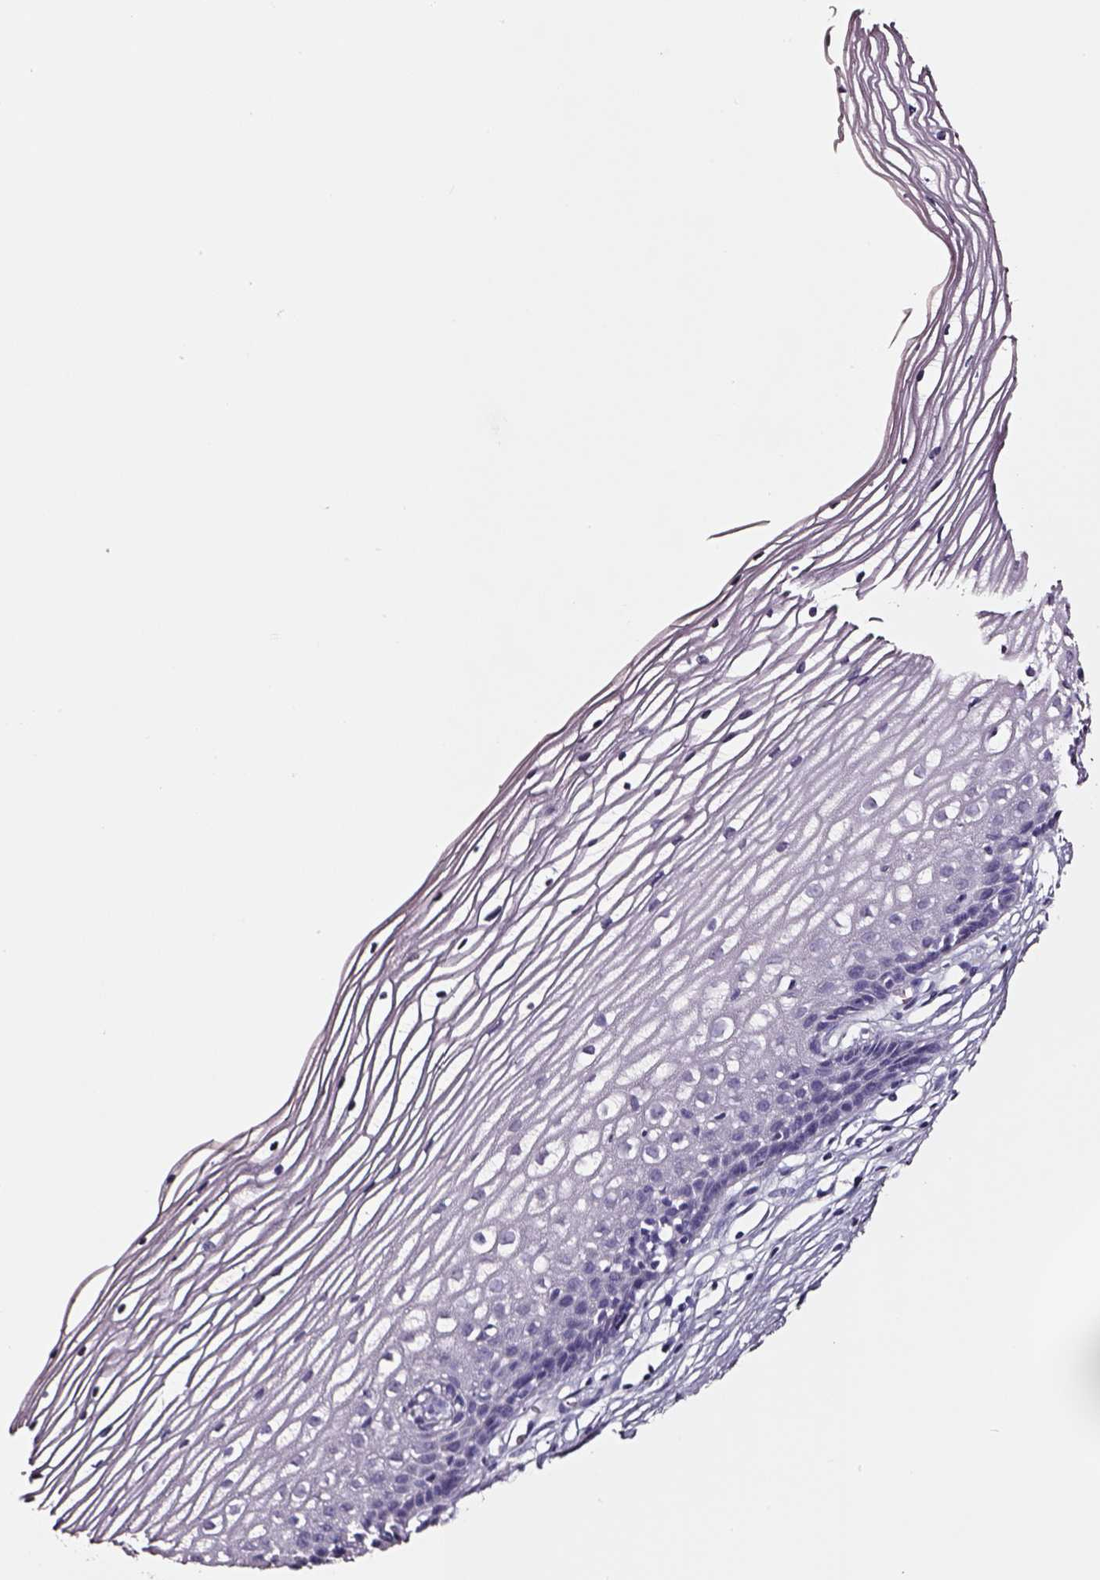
{"staining": {"intensity": "negative", "quantity": "none", "location": "none"}, "tissue": "cervix", "cell_type": "Glandular cells", "image_type": "normal", "snomed": [{"axis": "morphology", "description": "Normal tissue, NOS"}, {"axis": "topography", "description": "Cervix"}], "caption": "IHC histopathology image of normal cervix: cervix stained with DAB (3,3'-diaminobenzidine) shows no significant protein staining in glandular cells.", "gene": "SMIM17", "patient": {"sex": "female", "age": 40}}